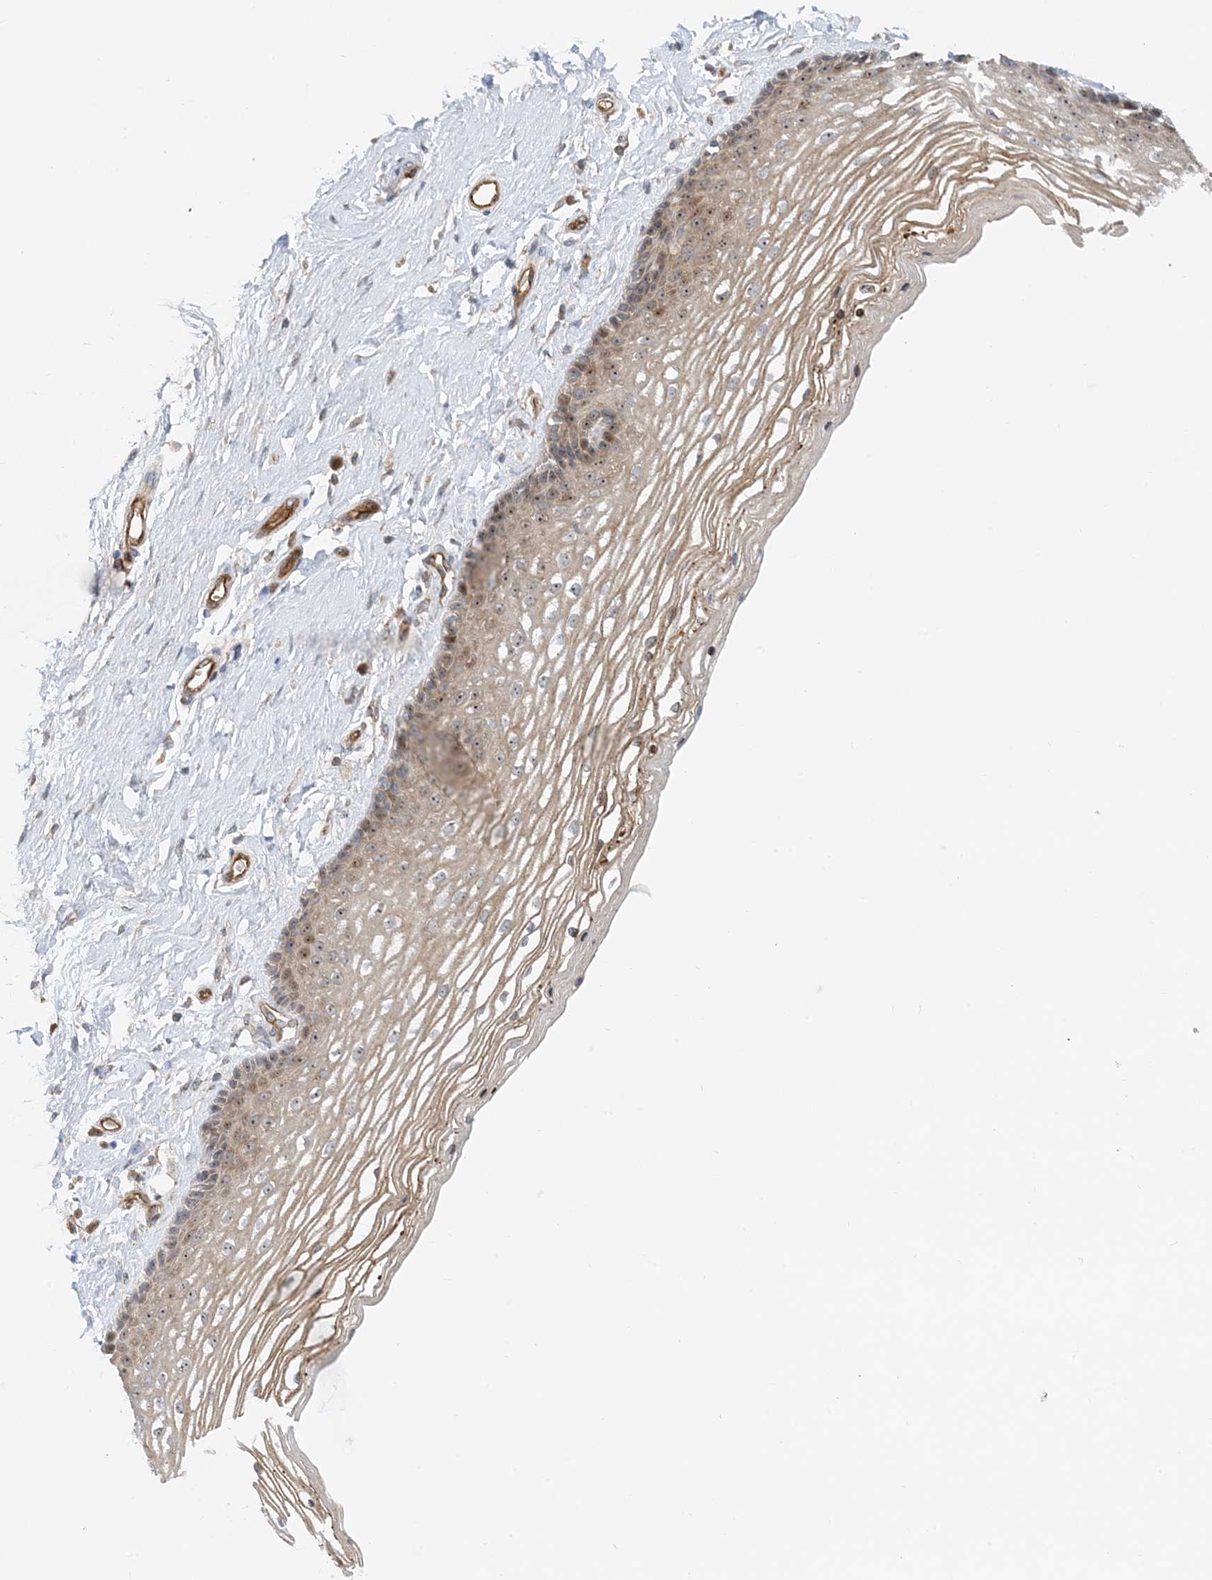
{"staining": {"intensity": "moderate", "quantity": ">75%", "location": "cytoplasmic/membranous,nuclear"}, "tissue": "vagina", "cell_type": "Squamous epithelial cells", "image_type": "normal", "snomed": [{"axis": "morphology", "description": "Normal tissue, NOS"}, {"axis": "topography", "description": "Vagina"}], "caption": "Brown immunohistochemical staining in normal human vagina shows moderate cytoplasmic/membranous,nuclear expression in approximately >75% of squamous epithelial cells.", "gene": "MYL5", "patient": {"sex": "female", "age": 46}}